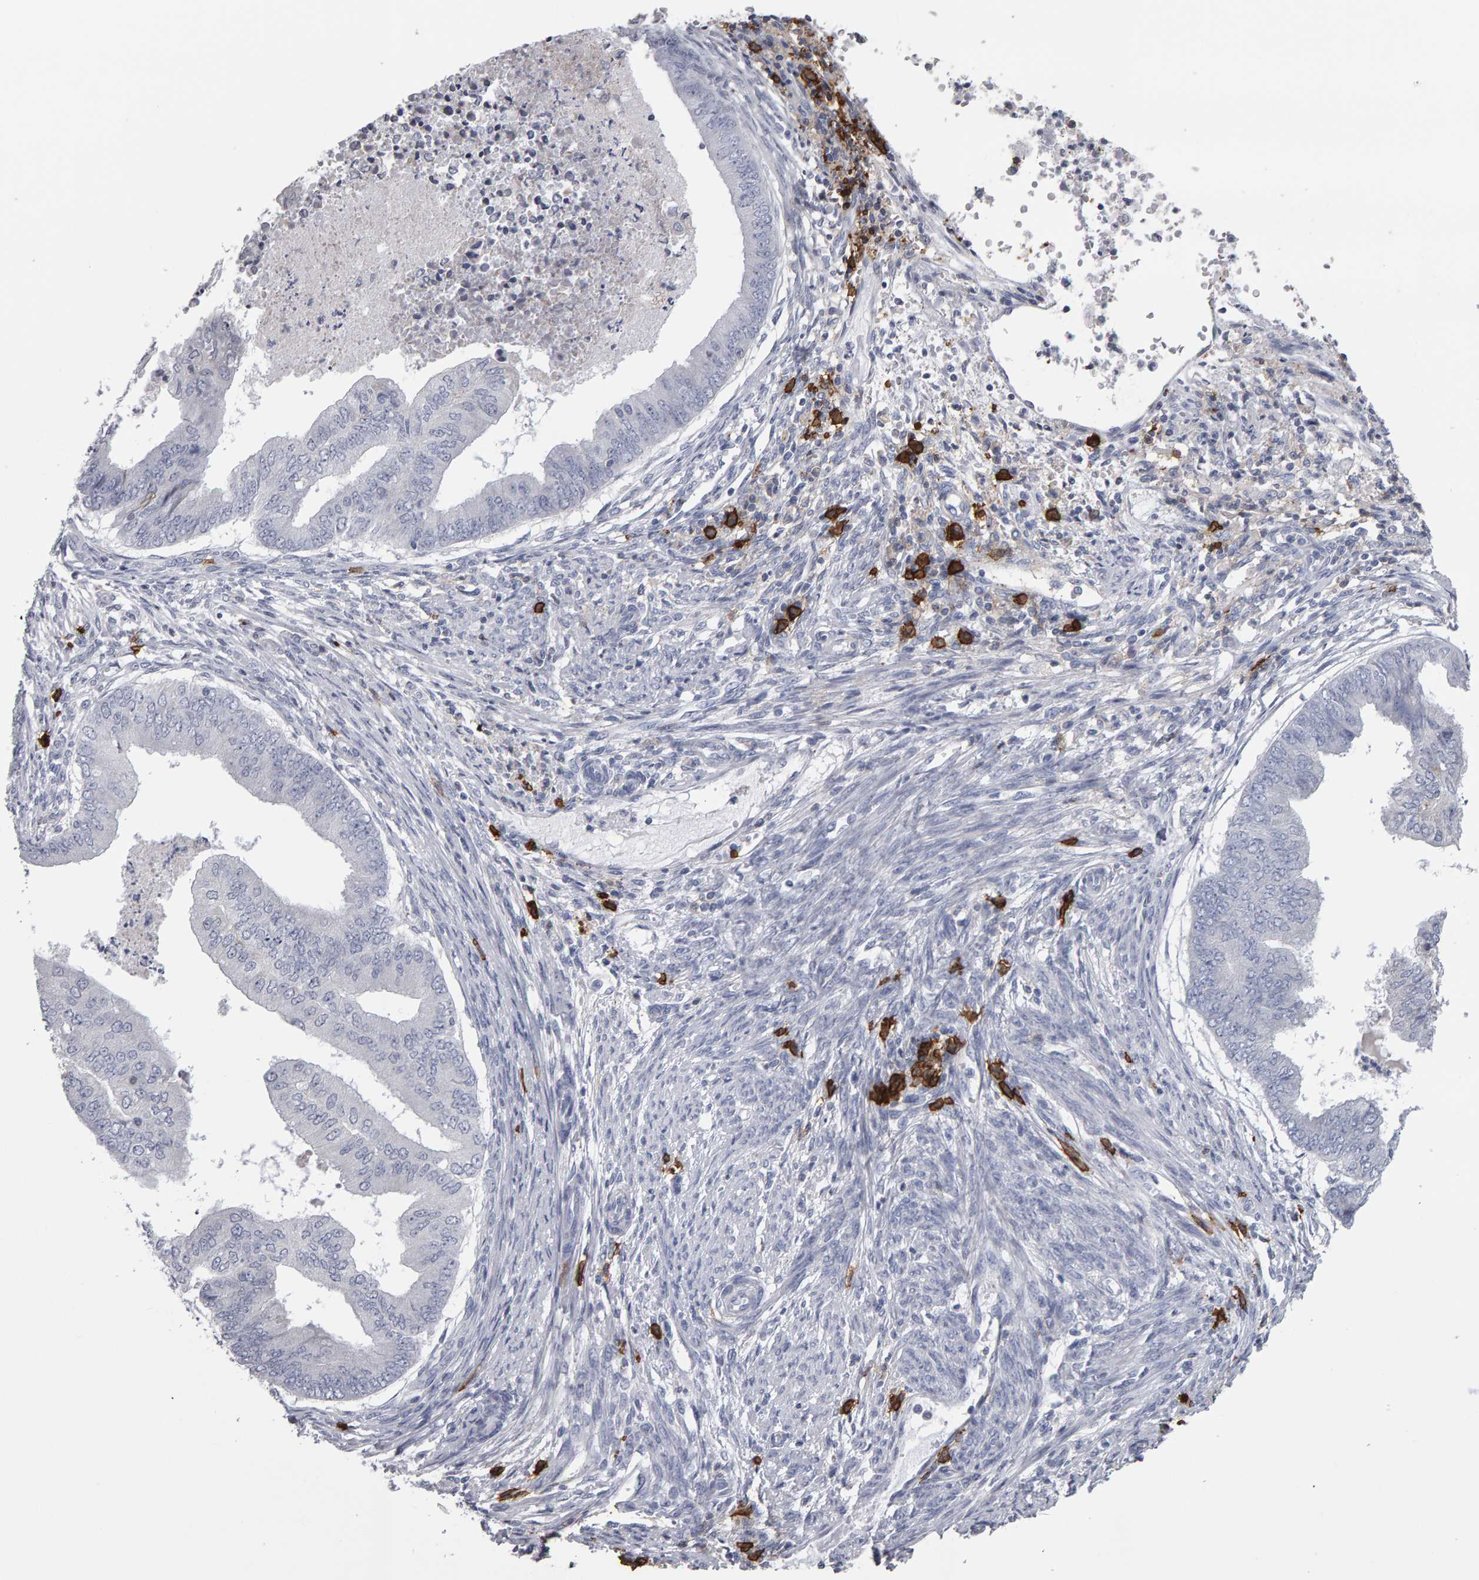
{"staining": {"intensity": "negative", "quantity": "none", "location": "none"}, "tissue": "endometrial cancer", "cell_type": "Tumor cells", "image_type": "cancer", "snomed": [{"axis": "morphology", "description": "Polyp, NOS"}, {"axis": "morphology", "description": "Adenocarcinoma, NOS"}, {"axis": "morphology", "description": "Adenoma, NOS"}, {"axis": "topography", "description": "Endometrium"}], "caption": "DAB immunohistochemical staining of human endometrial adenocarcinoma demonstrates no significant staining in tumor cells.", "gene": "CD38", "patient": {"sex": "female", "age": 79}}